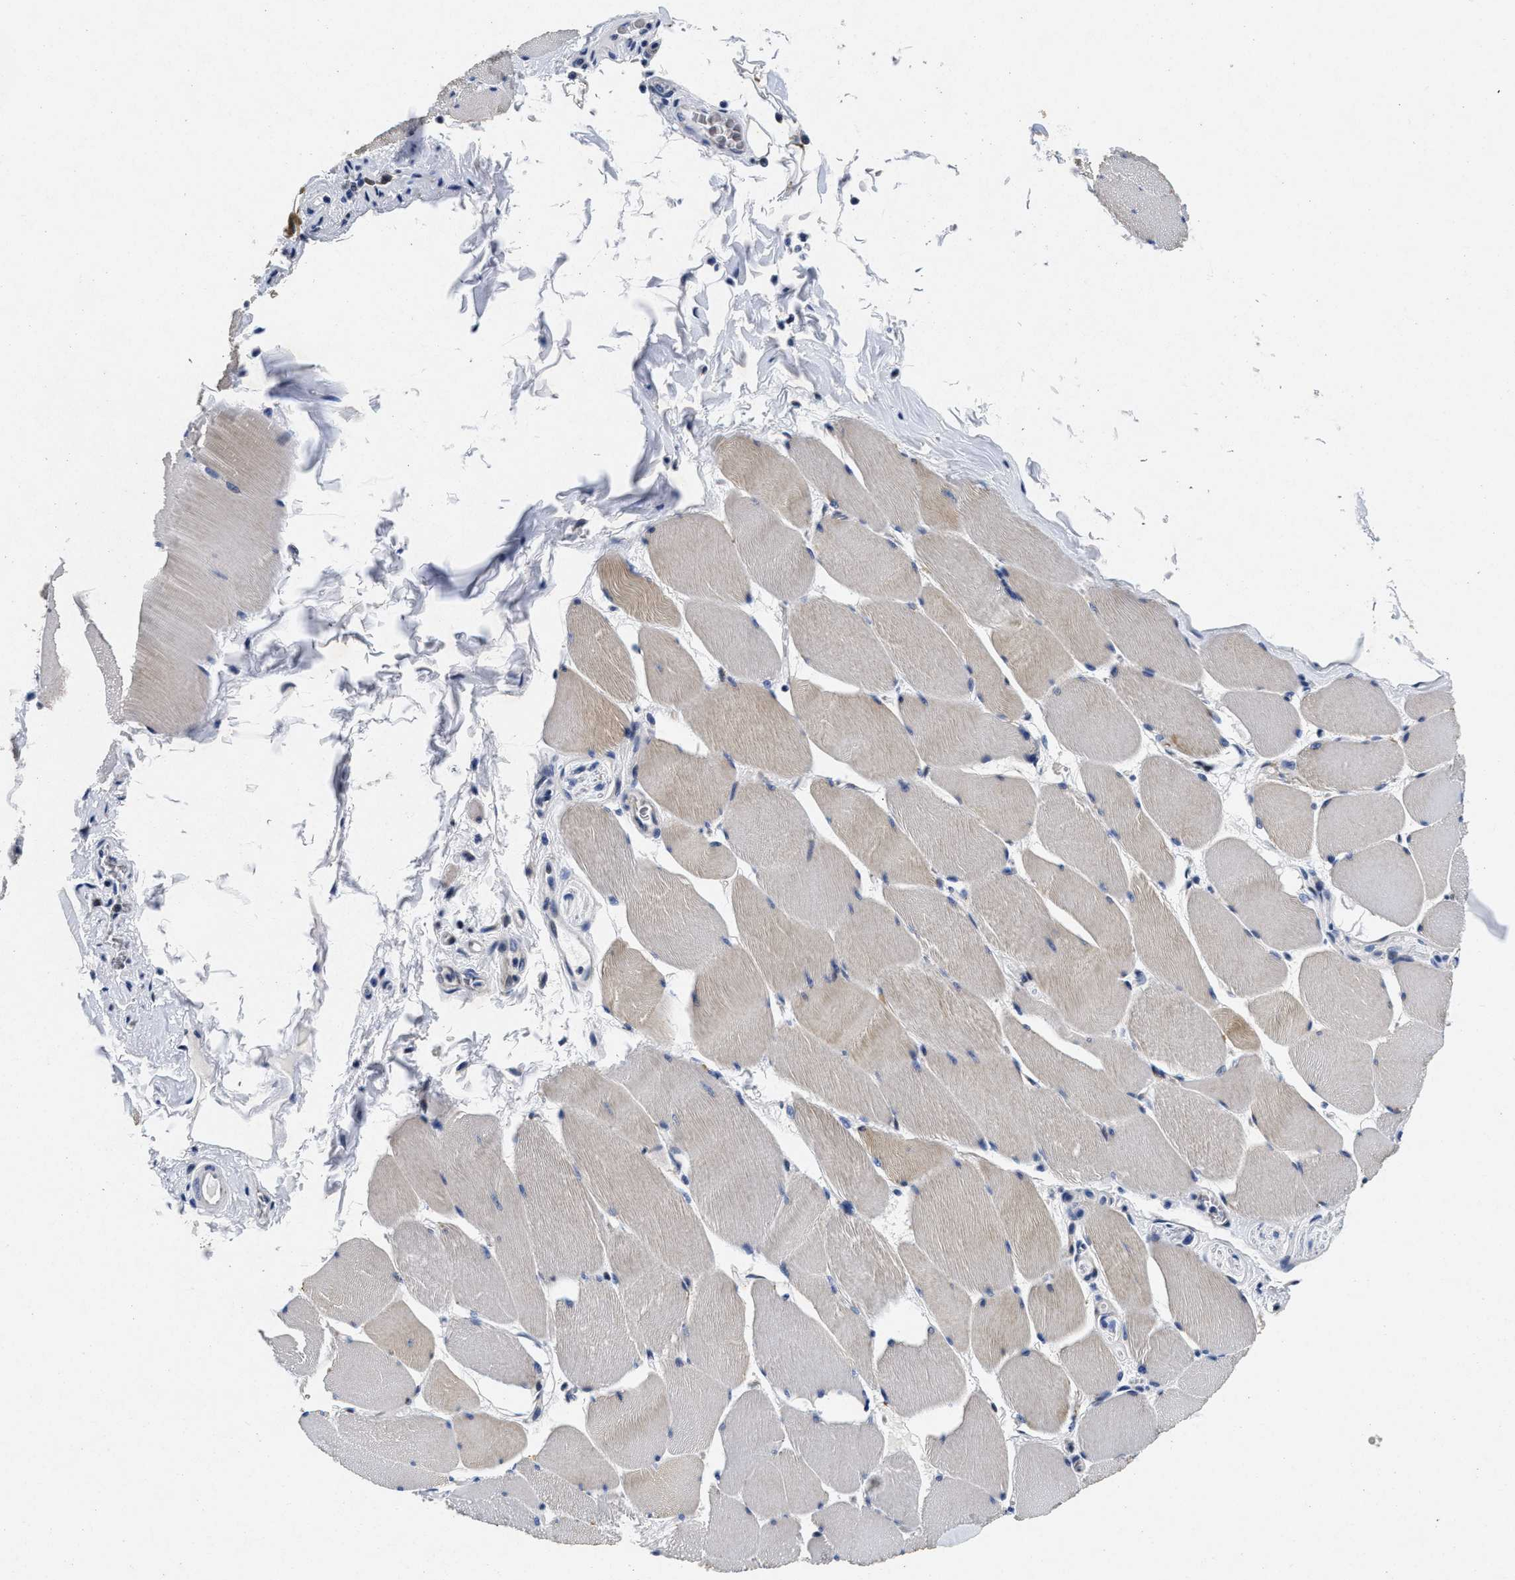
{"staining": {"intensity": "weak", "quantity": ">75%", "location": "cytoplasmic/membranous"}, "tissue": "skeletal muscle", "cell_type": "Myocytes", "image_type": "normal", "snomed": [{"axis": "morphology", "description": "Normal tissue, NOS"}, {"axis": "topography", "description": "Skeletal muscle"}], "caption": "Weak cytoplasmic/membranous positivity for a protein is appreciated in about >75% of myocytes of benign skeletal muscle using IHC.", "gene": "LAD1", "patient": {"sex": "male", "age": 62}}